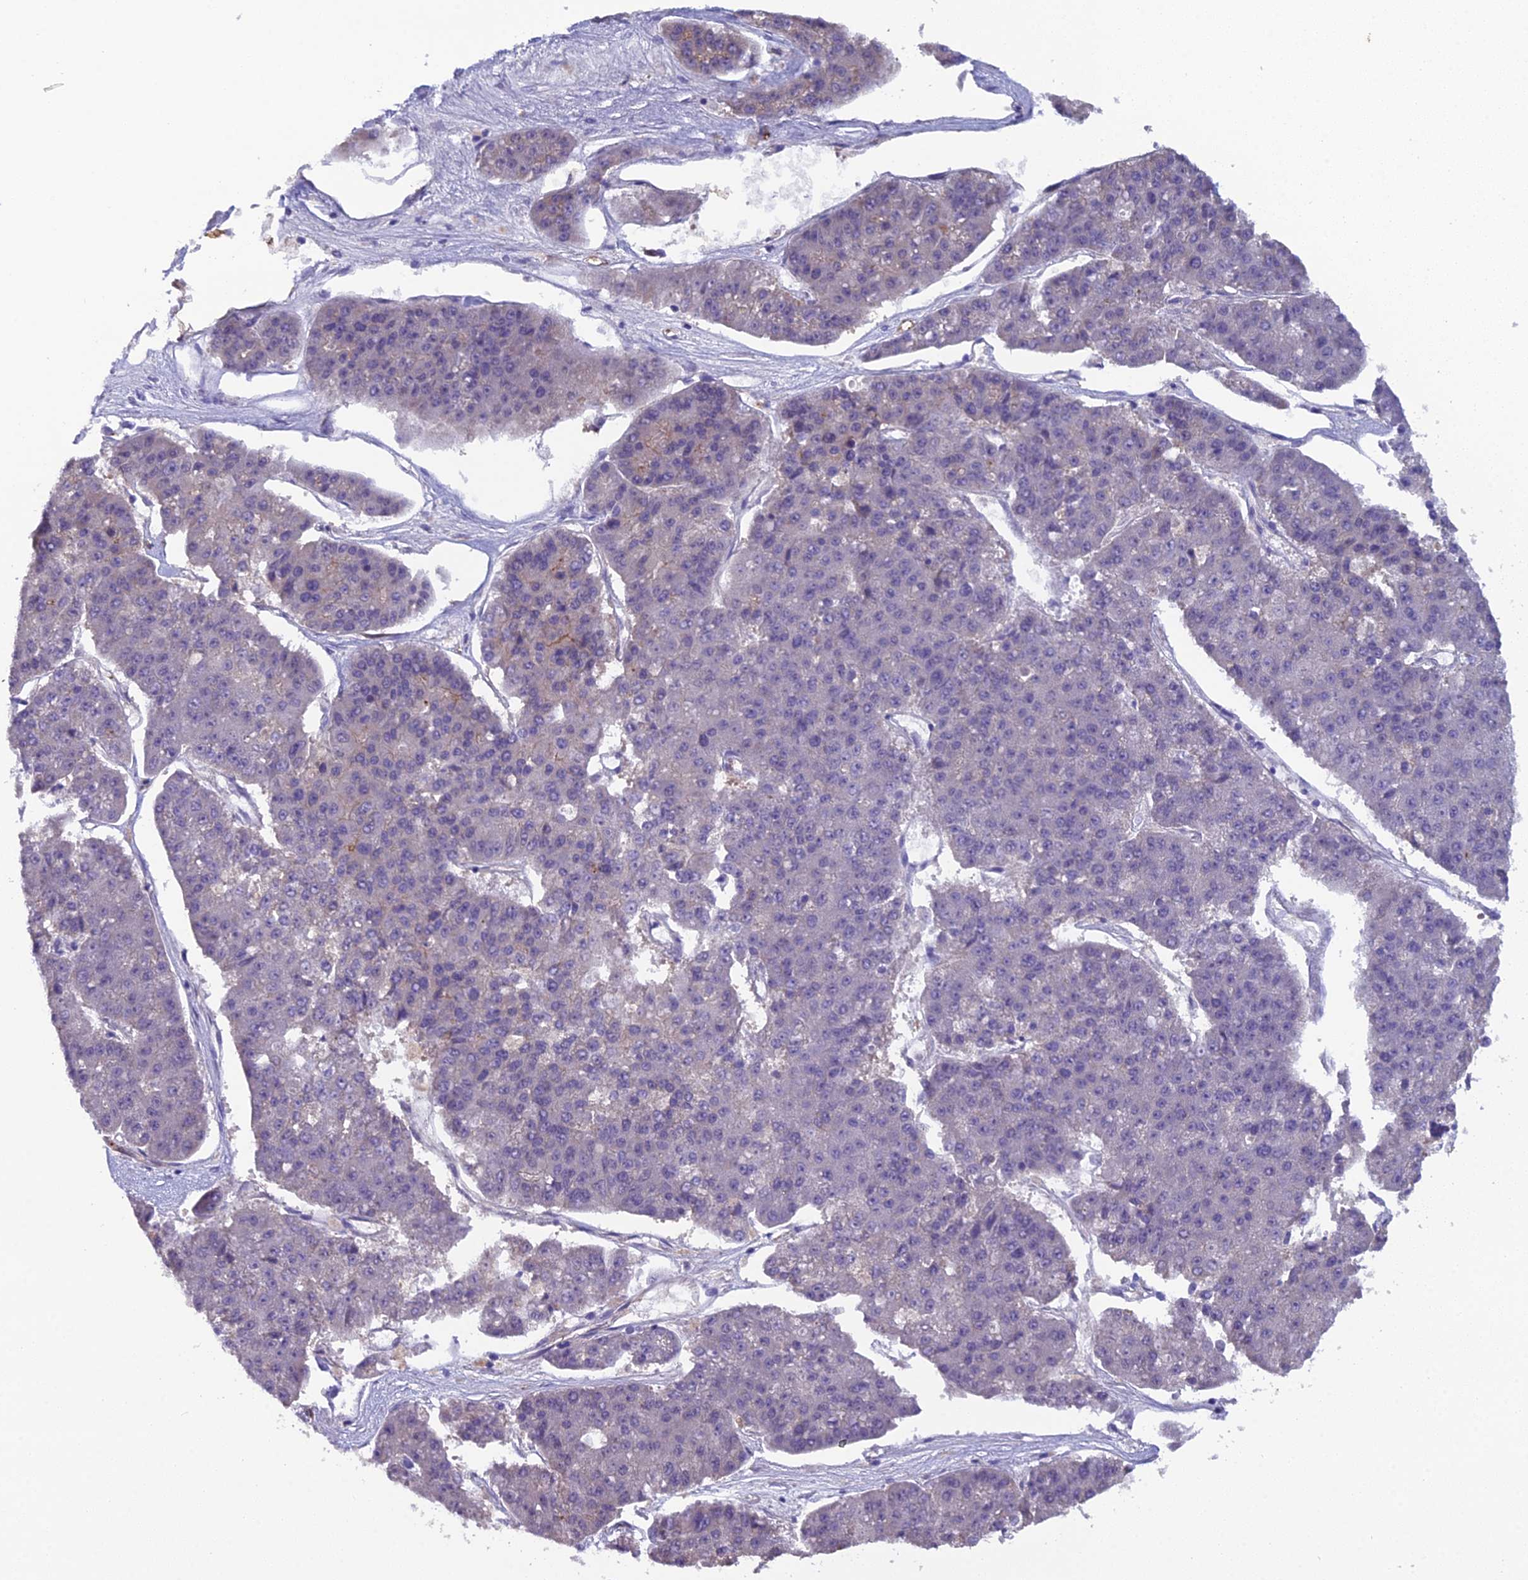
{"staining": {"intensity": "negative", "quantity": "none", "location": "none"}, "tissue": "pancreatic cancer", "cell_type": "Tumor cells", "image_type": "cancer", "snomed": [{"axis": "morphology", "description": "Adenocarcinoma, NOS"}, {"axis": "topography", "description": "Pancreas"}], "caption": "The IHC photomicrograph has no significant positivity in tumor cells of pancreatic cancer tissue. (DAB immunohistochemistry visualized using brightfield microscopy, high magnification).", "gene": "CFAP47", "patient": {"sex": "male", "age": 50}}